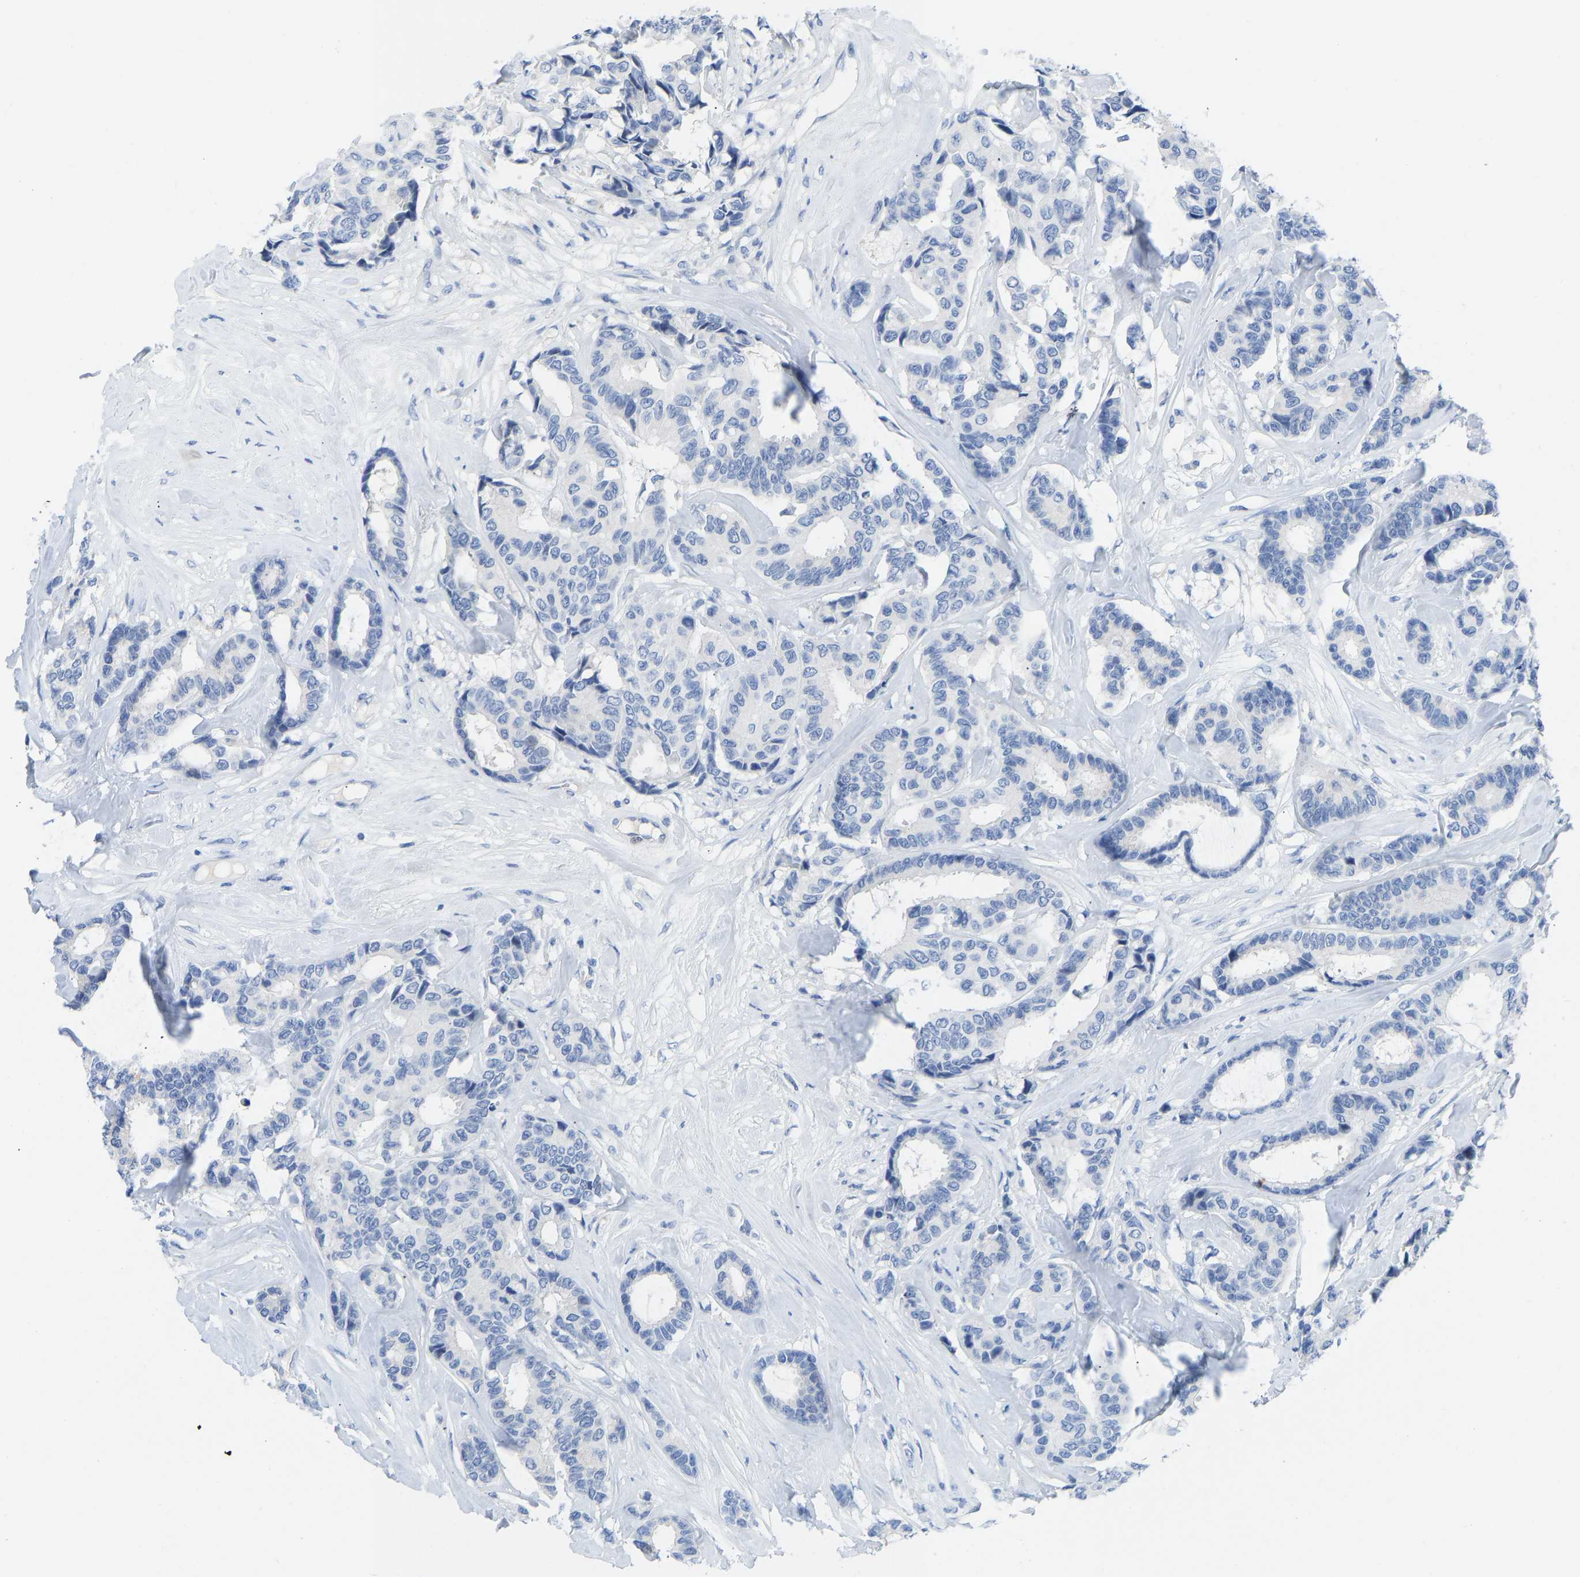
{"staining": {"intensity": "negative", "quantity": "none", "location": "none"}, "tissue": "breast cancer", "cell_type": "Tumor cells", "image_type": "cancer", "snomed": [{"axis": "morphology", "description": "Duct carcinoma"}, {"axis": "topography", "description": "Breast"}], "caption": "This is a micrograph of immunohistochemistry (IHC) staining of breast cancer, which shows no staining in tumor cells.", "gene": "NKAIN3", "patient": {"sex": "female", "age": 87}}